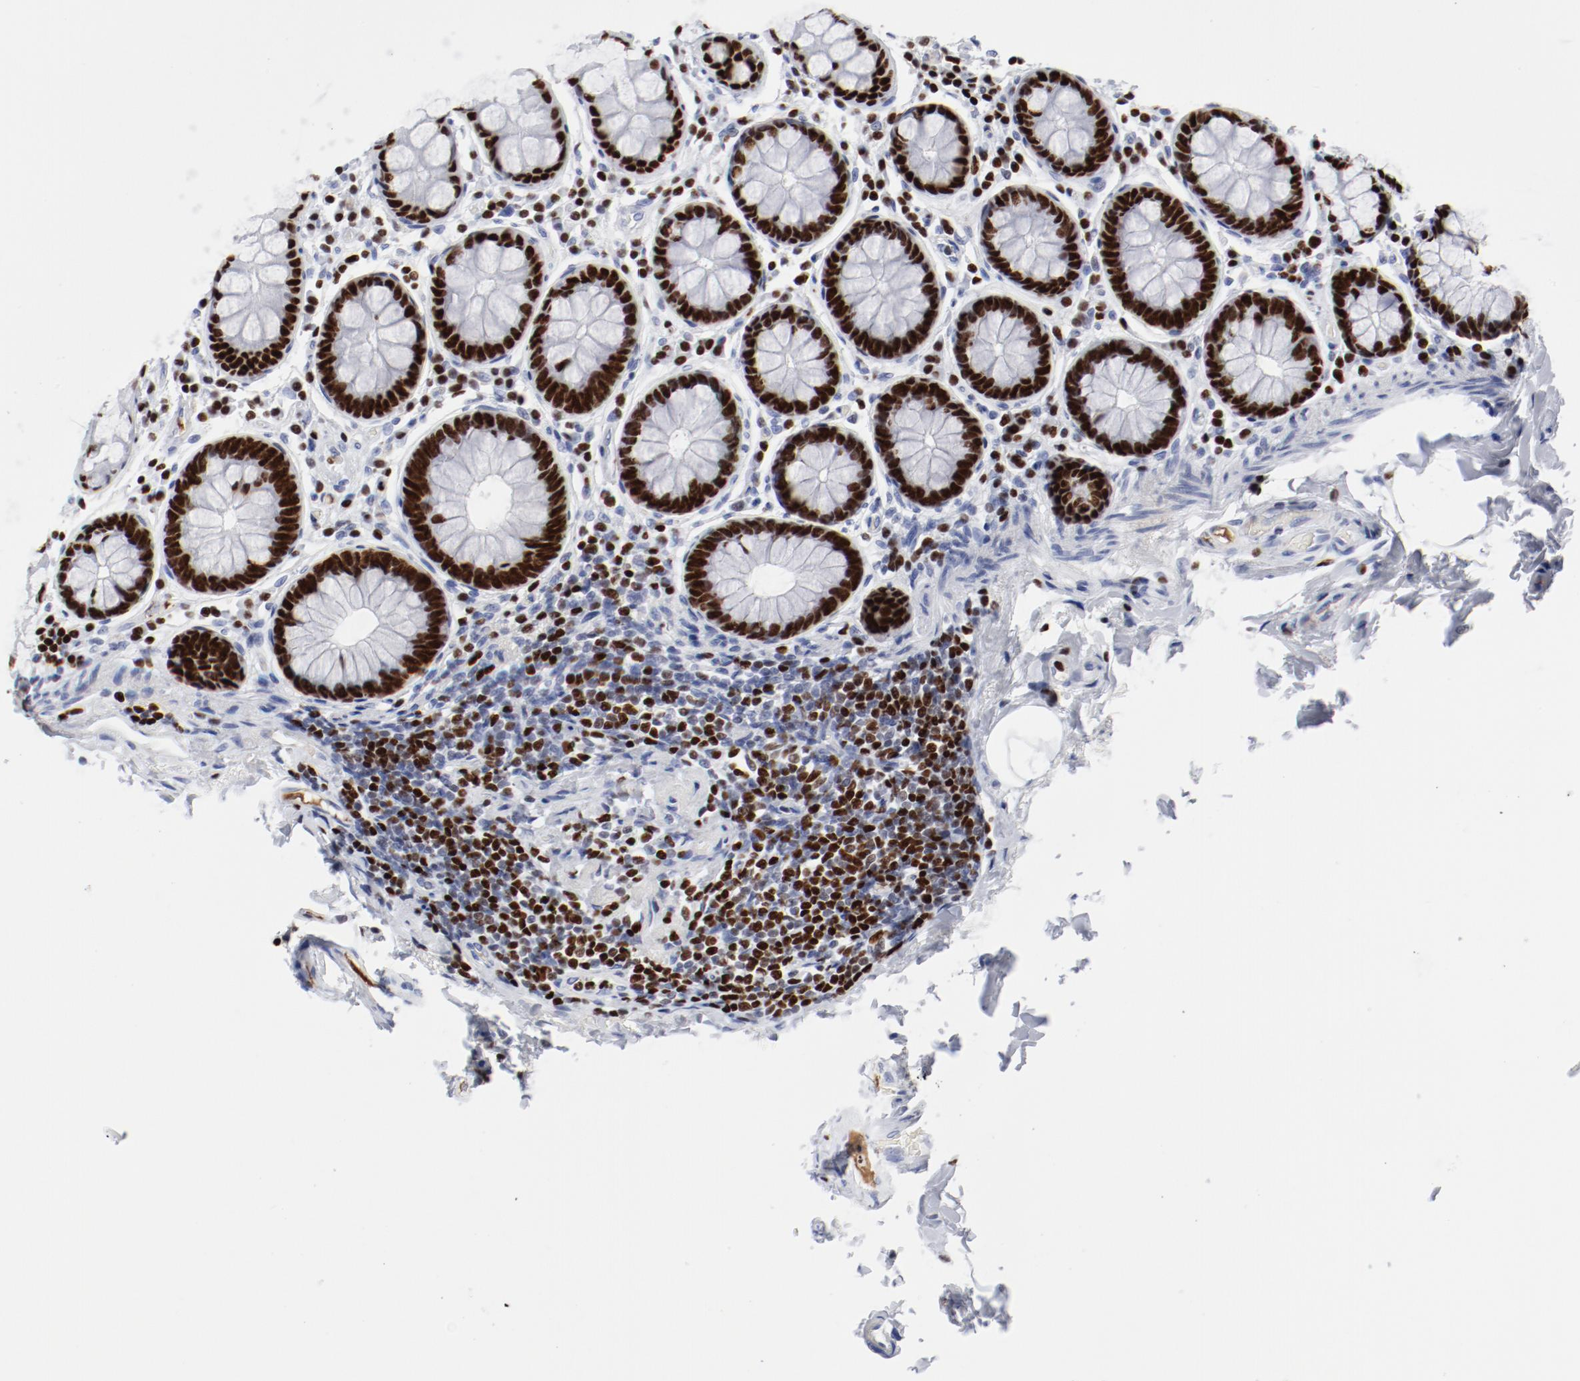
{"staining": {"intensity": "negative", "quantity": "none", "location": "none"}, "tissue": "colon", "cell_type": "Endothelial cells", "image_type": "normal", "snomed": [{"axis": "morphology", "description": "Normal tissue, NOS"}, {"axis": "topography", "description": "Colon"}], "caption": "Endothelial cells show no significant protein staining in benign colon. (Stains: DAB immunohistochemistry (IHC) with hematoxylin counter stain, Microscopy: brightfield microscopy at high magnification).", "gene": "SMARCC2", "patient": {"sex": "female", "age": 61}}